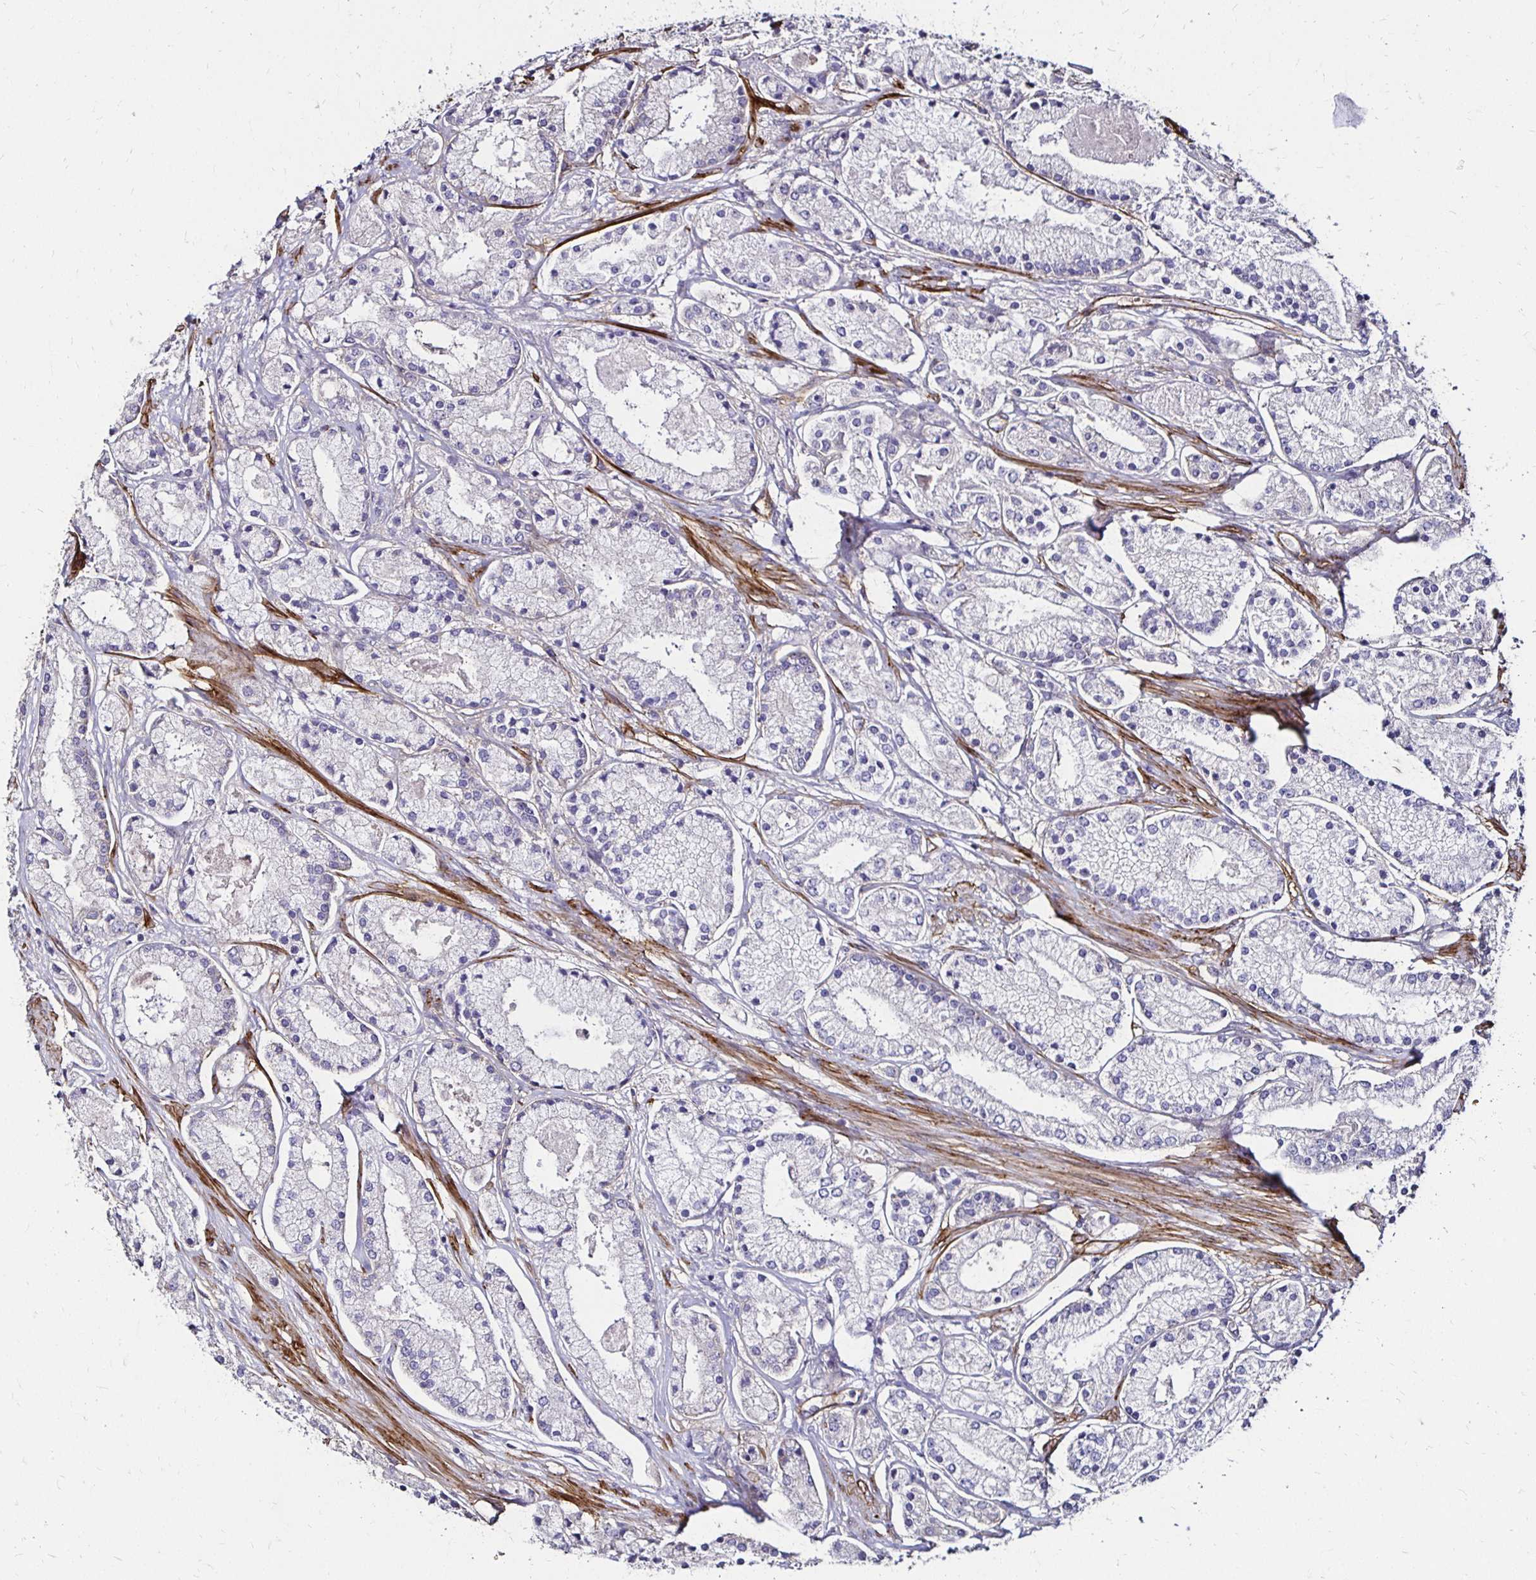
{"staining": {"intensity": "negative", "quantity": "none", "location": "none"}, "tissue": "prostate cancer", "cell_type": "Tumor cells", "image_type": "cancer", "snomed": [{"axis": "morphology", "description": "Adenocarcinoma, High grade"}, {"axis": "topography", "description": "Prostate"}], "caption": "Protein analysis of prostate high-grade adenocarcinoma shows no significant expression in tumor cells.", "gene": "ITGB1", "patient": {"sex": "male", "age": 67}}